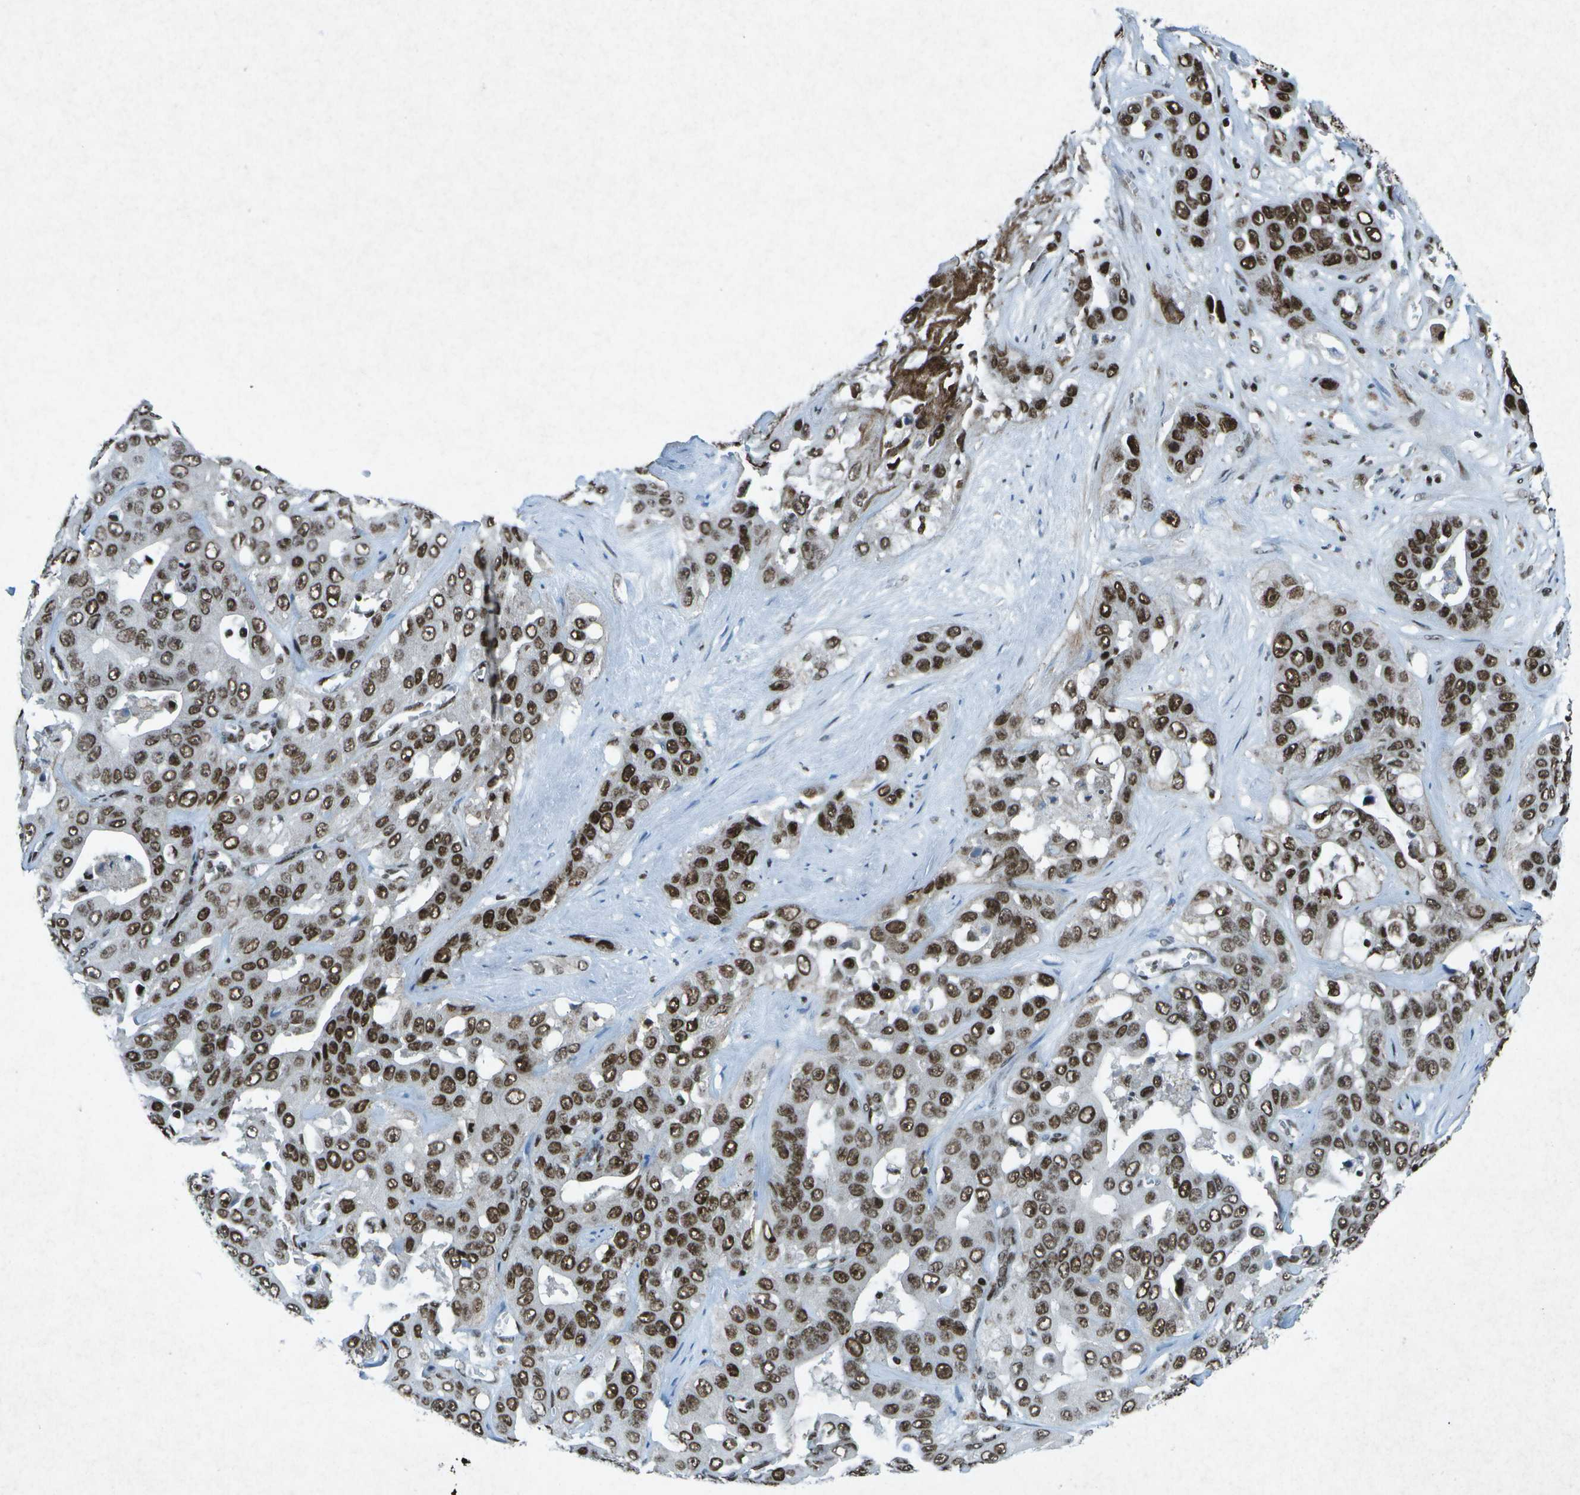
{"staining": {"intensity": "strong", "quantity": ">75%", "location": "nuclear"}, "tissue": "liver cancer", "cell_type": "Tumor cells", "image_type": "cancer", "snomed": [{"axis": "morphology", "description": "Cholangiocarcinoma"}, {"axis": "topography", "description": "Liver"}], "caption": "A brown stain shows strong nuclear expression of a protein in human liver cancer tumor cells. Nuclei are stained in blue.", "gene": "MTA2", "patient": {"sex": "female", "age": 52}}